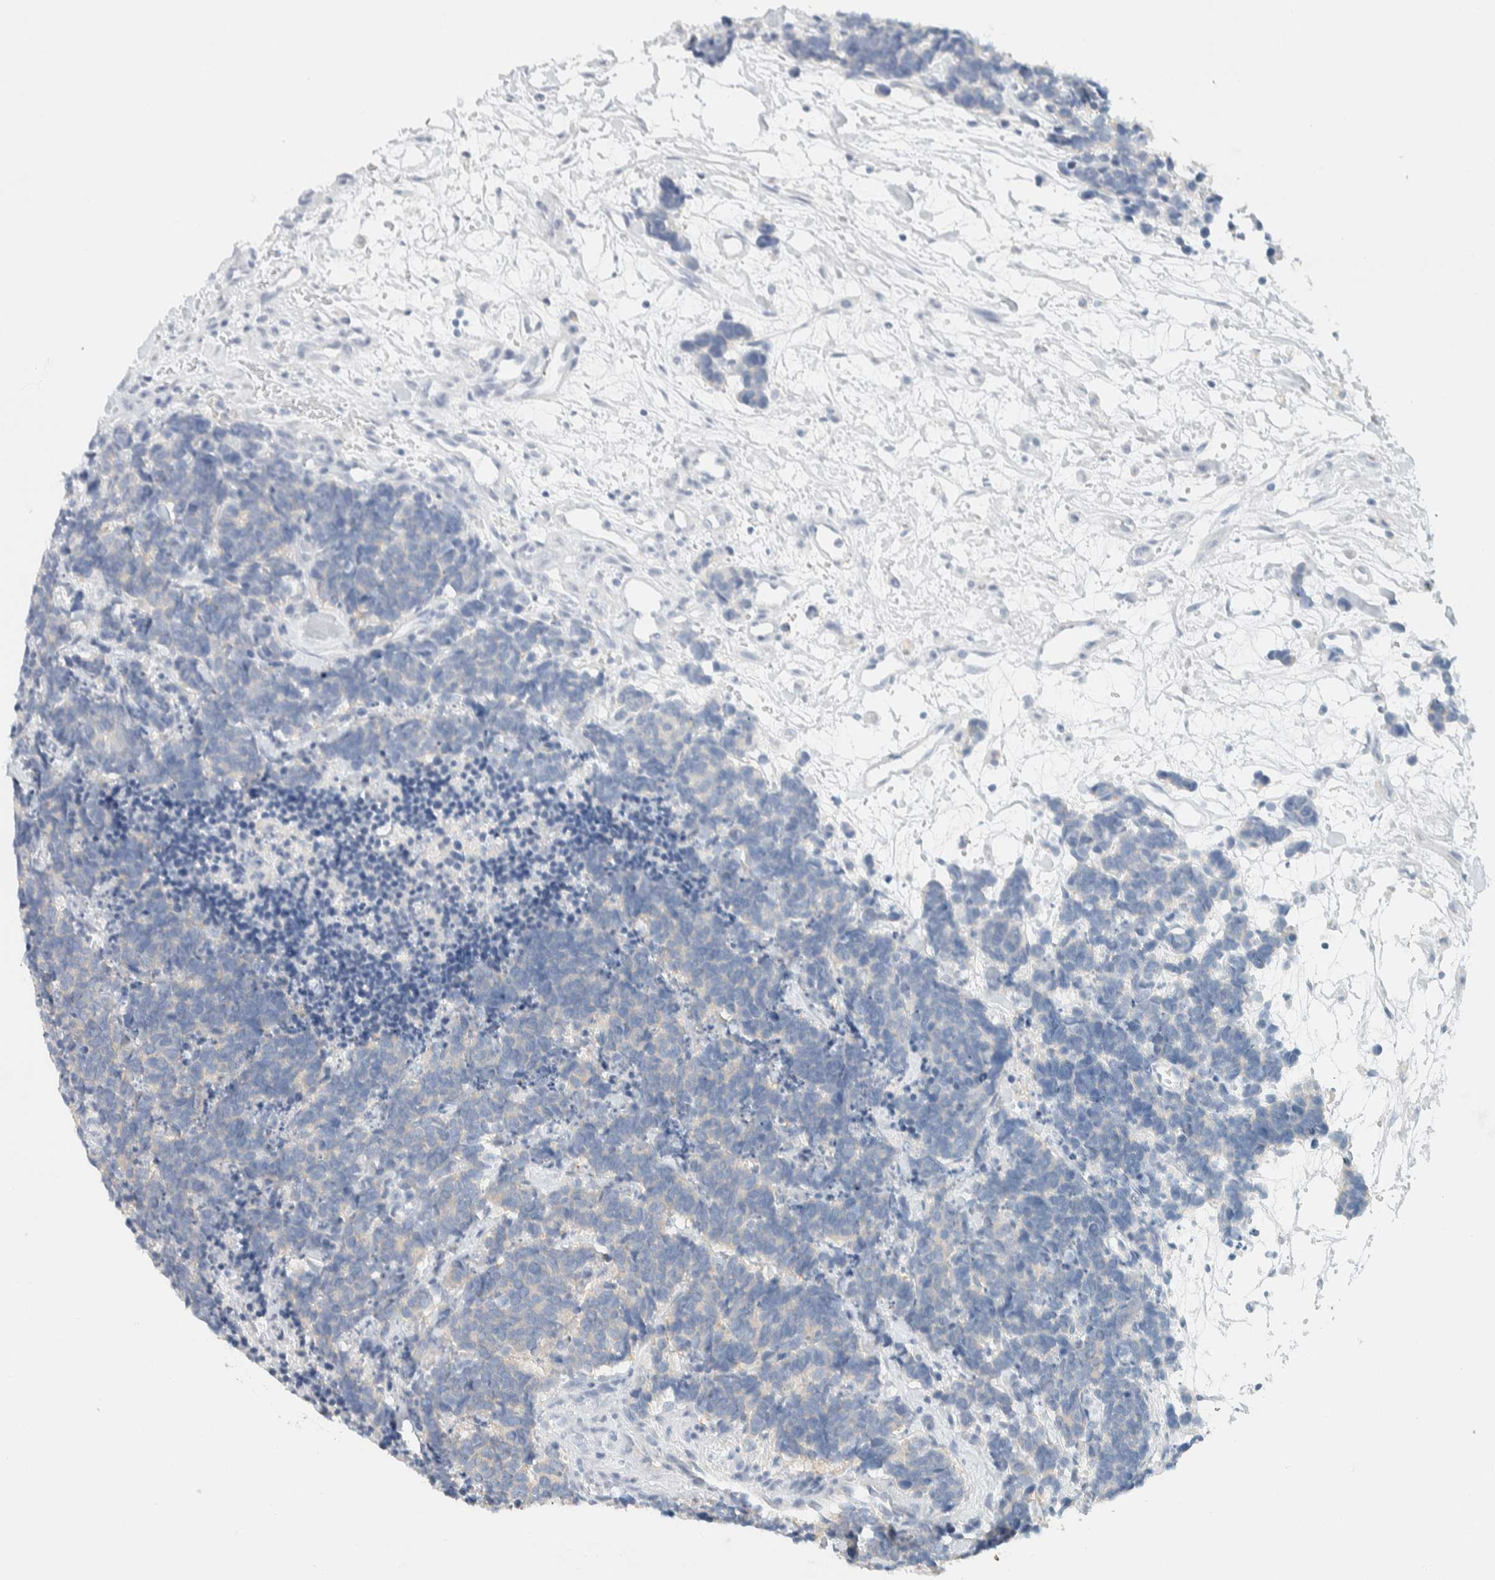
{"staining": {"intensity": "negative", "quantity": "none", "location": "none"}, "tissue": "carcinoid", "cell_type": "Tumor cells", "image_type": "cancer", "snomed": [{"axis": "morphology", "description": "Carcinoma, NOS"}, {"axis": "morphology", "description": "Carcinoid, malignant, NOS"}, {"axis": "topography", "description": "Urinary bladder"}], "caption": "Tumor cells show no significant protein staining in carcinoid.", "gene": "ALOX12B", "patient": {"sex": "male", "age": 57}}